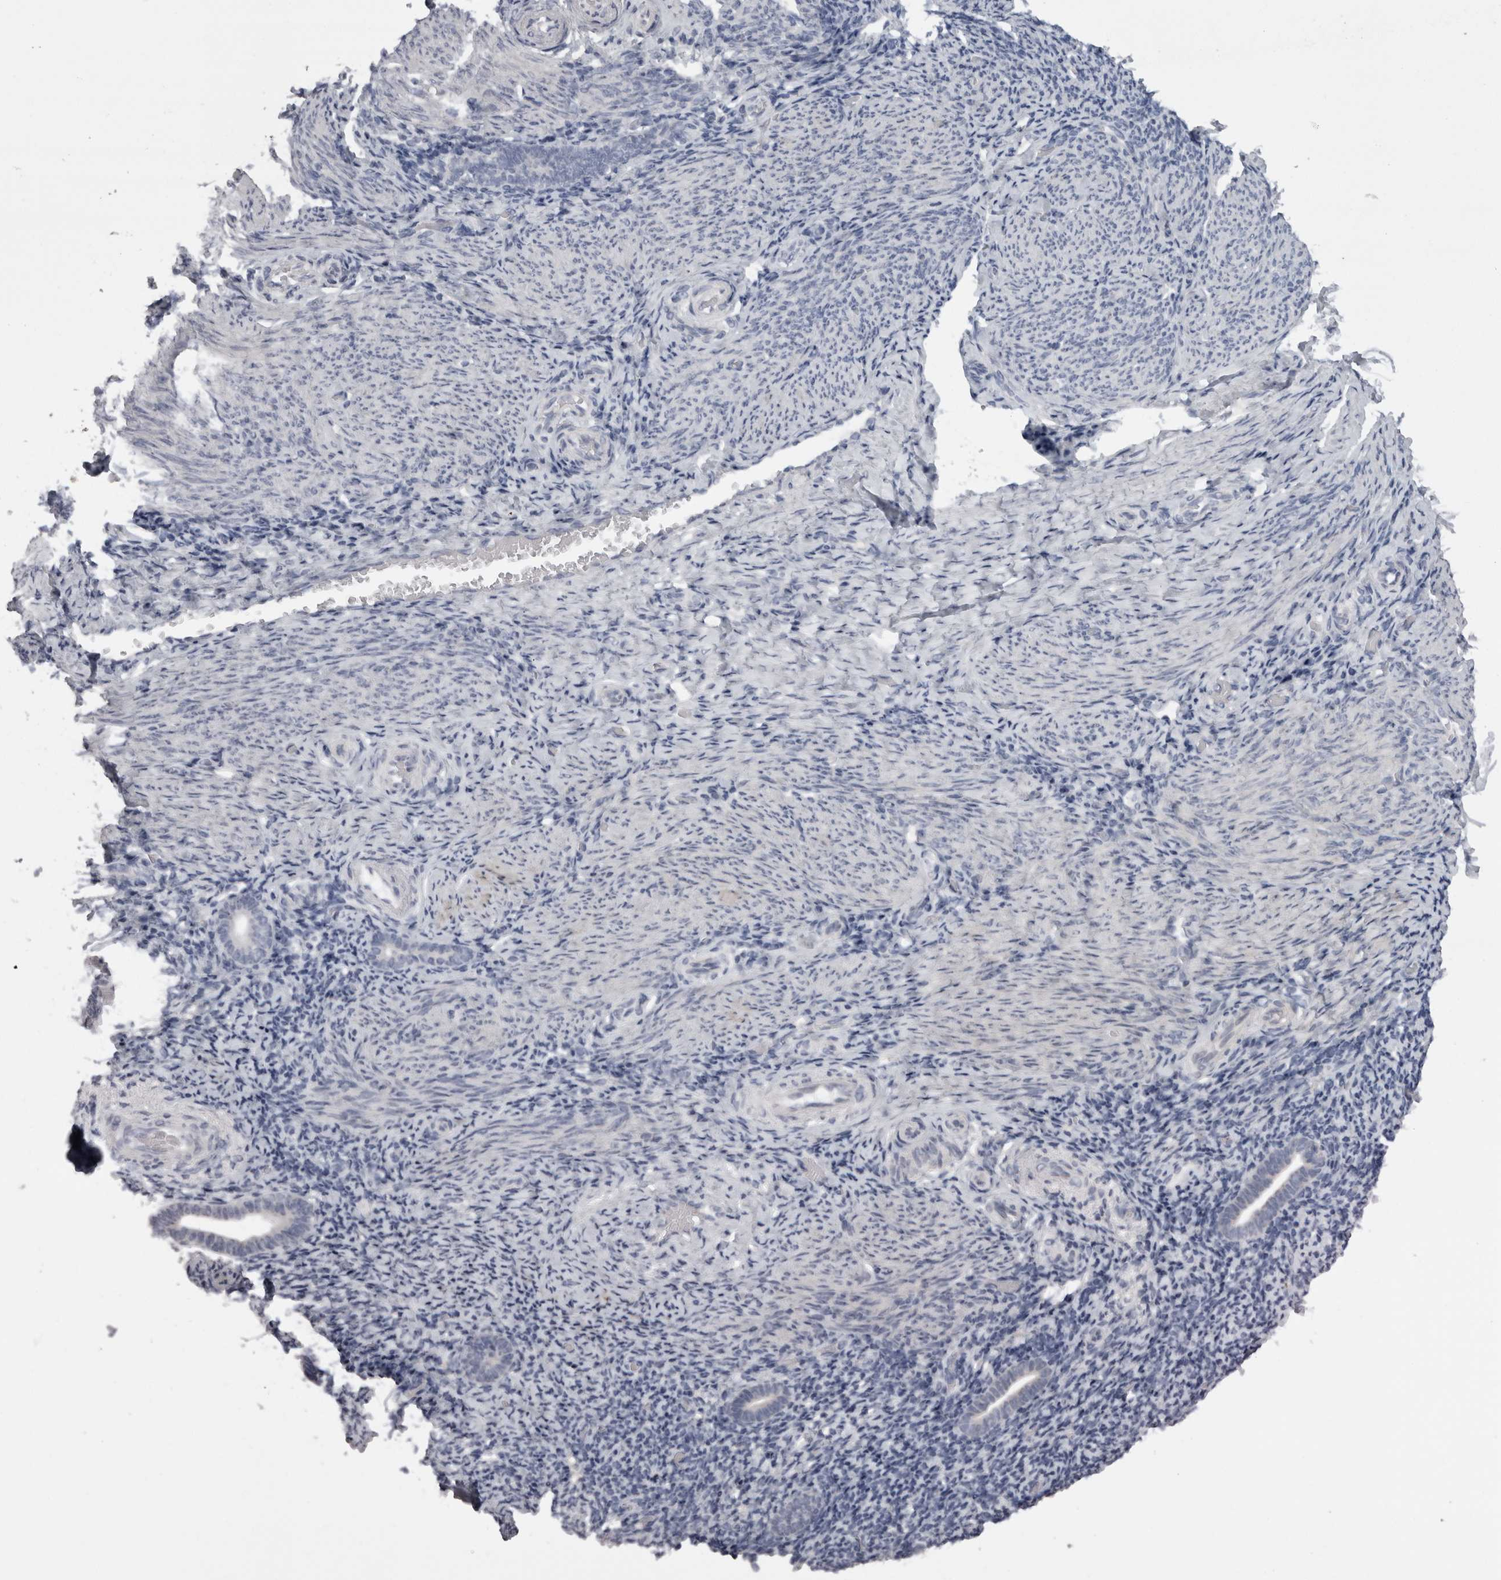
{"staining": {"intensity": "negative", "quantity": "none", "location": "none"}, "tissue": "endometrium", "cell_type": "Cells in endometrial stroma", "image_type": "normal", "snomed": [{"axis": "morphology", "description": "Normal tissue, NOS"}, {"axis": "topography", "description": "Endometrium"}], "caption": "The photomicrograph exhibits no staining of cells in endometrial stroma in unremarkable endometrium.", "gene": "CAMK2D", "patient": {"sex": "female", "age": 51}}